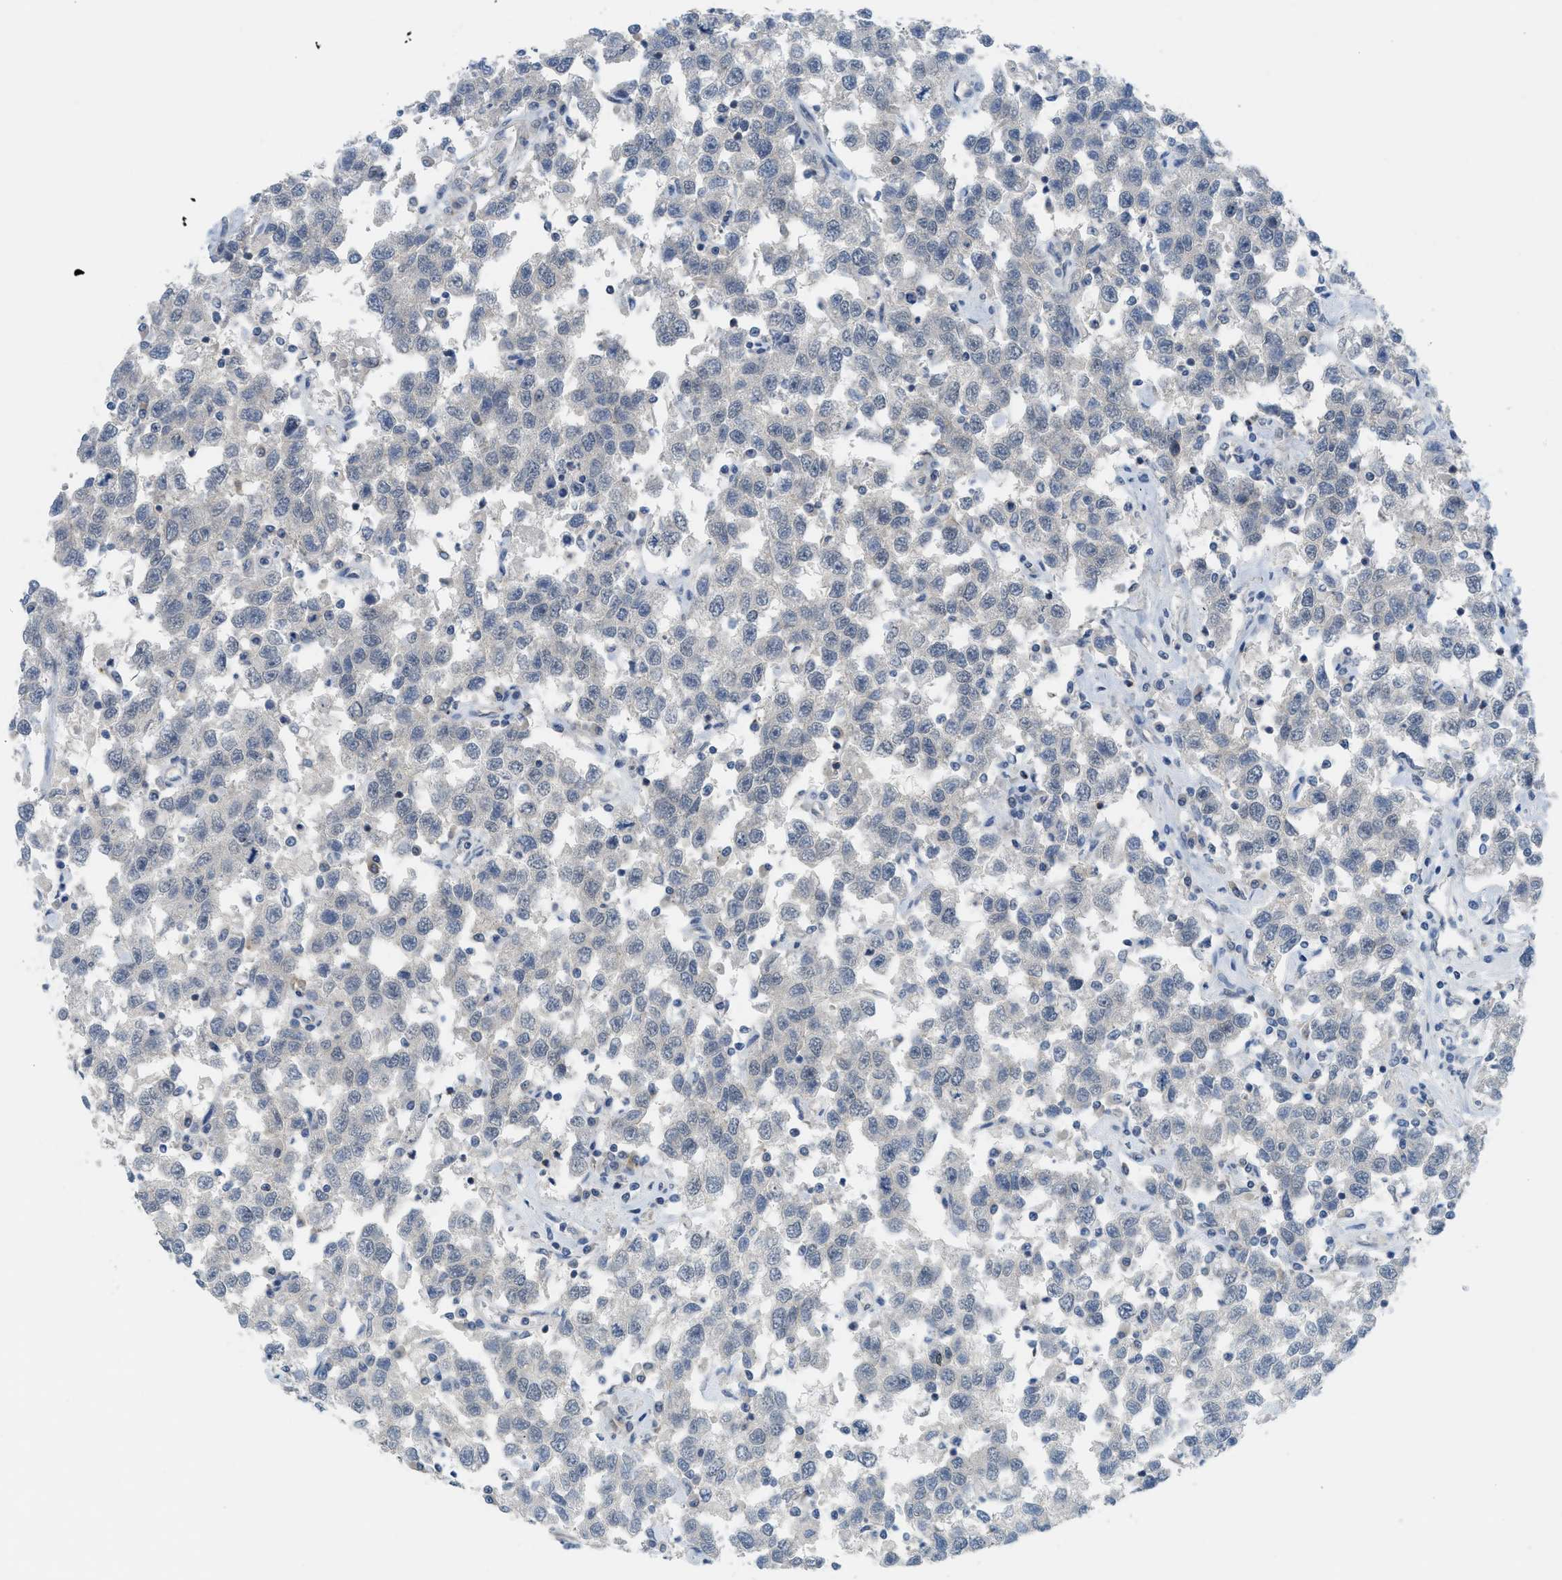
{"staining": {"intensity": "negative", "quantity": "none", "location": "none"}, "tissue": "testis cancer", "cell_type": "Tumor cells", "image_type": "cancer", "snomed": [{"axis": "morphology", "description": "Seminoma, NOS"}, {"axis": "topography", "description": "Testis"}], "caption": "DAB (3,3'-diaminobenzidine) immunohistochemical staining of seminoma (testis) displays no significant expression in tumor cells.", "gene": "TNFAIP1", "patient": {"sex": "male", "age": 41}}